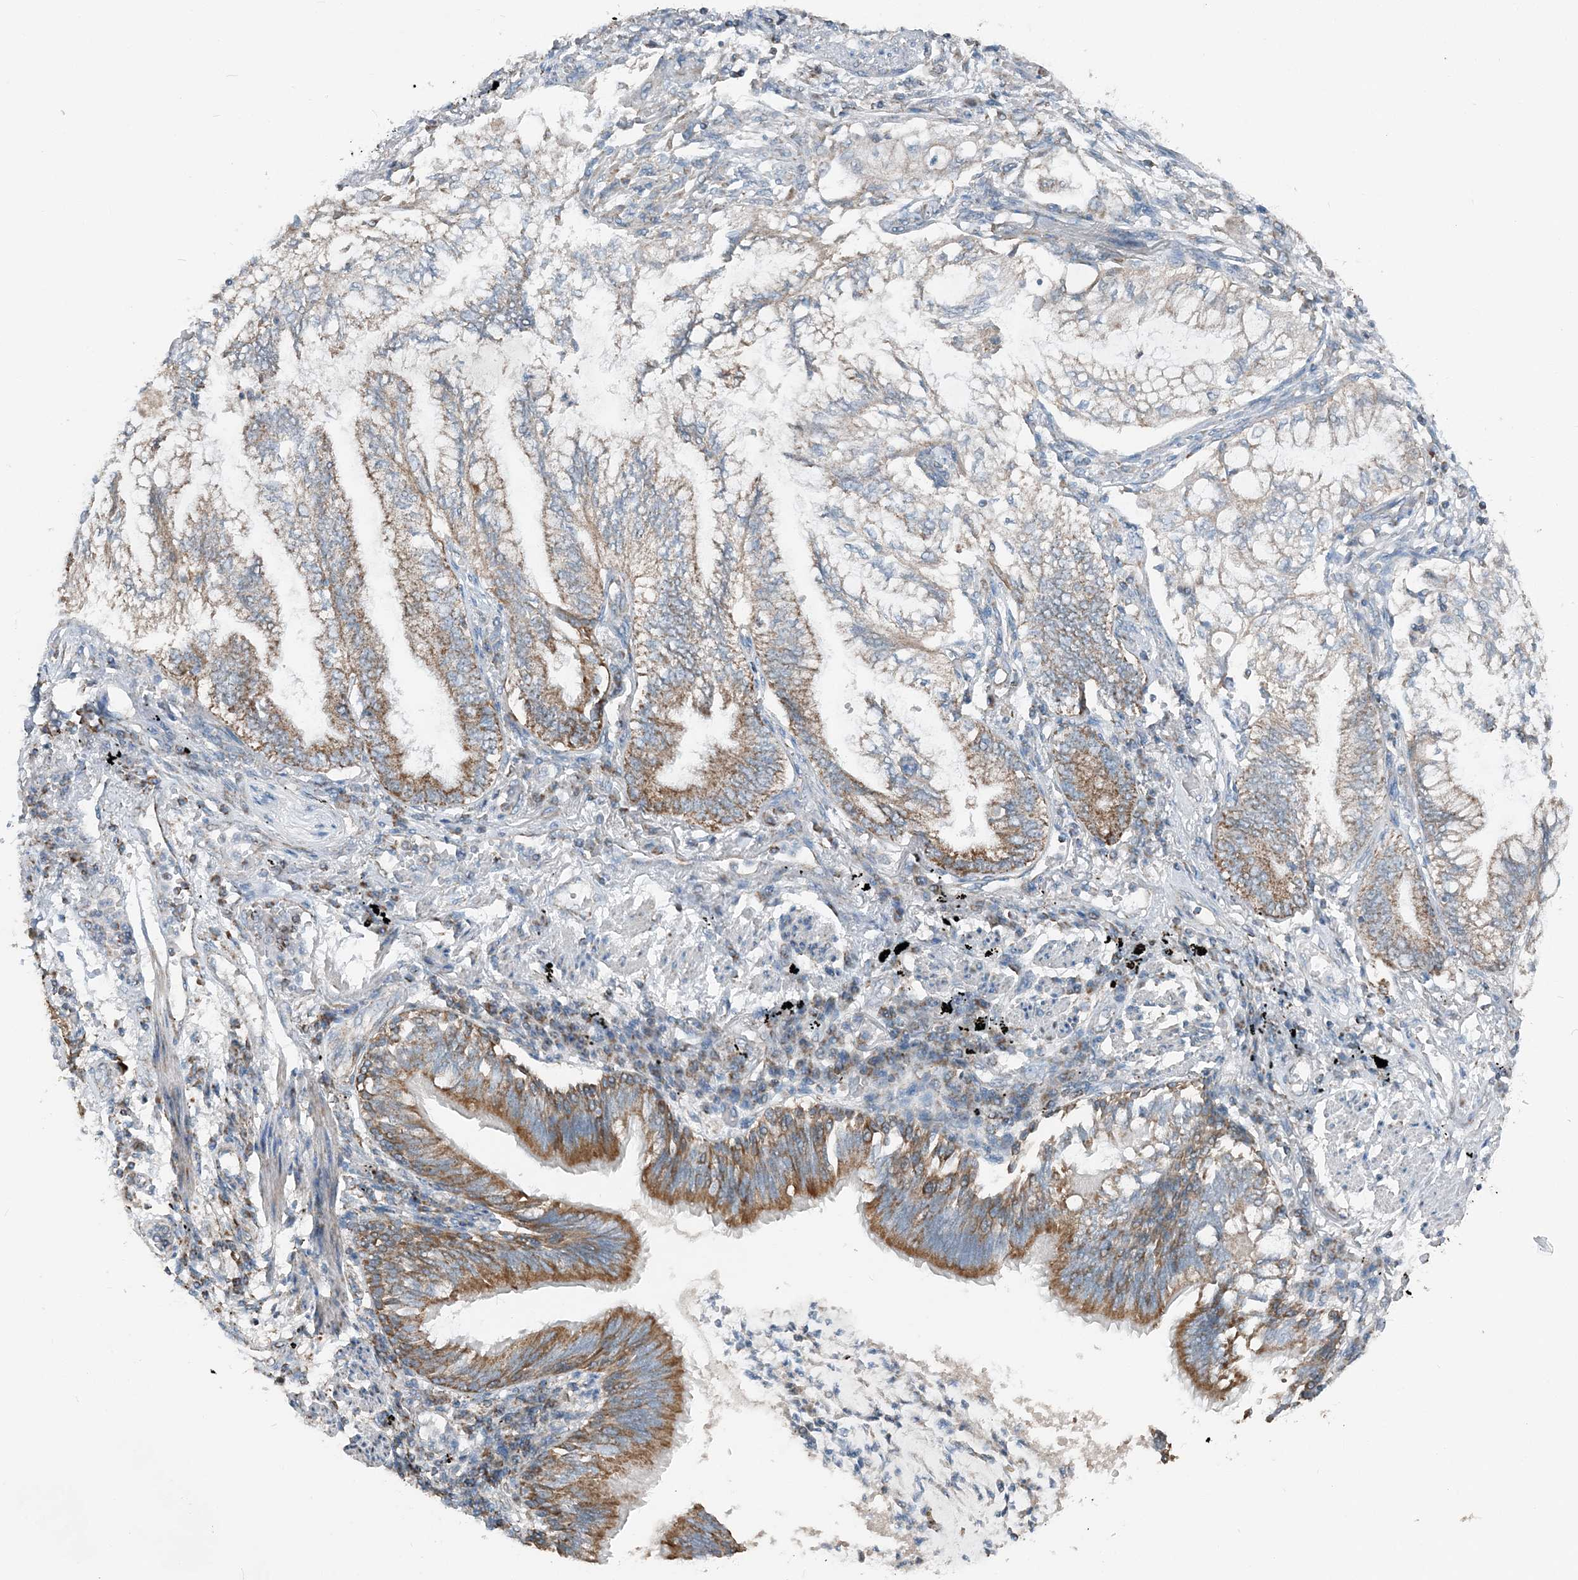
{"staining": {"intensity": "moderate", "quantity": ">75%", "location": "cytoplasmic/membranous"}, "tissue": "lung cancer", "cell_type": "Tumor cells", "image_type": "cancer", "snomed": [{"axis": "morphology", "description": "Adenocarcinoma, NOS"}, {"axis": "topography", "description": "Lung"}], "caption": "Immunohistochemistry (IHC) (DAB) staining of lung adenocarcinoma reveals moderate cytoplasmic/membranous protein positivity in approximately >75% of tumor cells. Ihc stains the protein of interest in brown and the nuclei are stained blue.", "gene": "SUCLG1", "patient": {"sex": "female", "age": 70}}